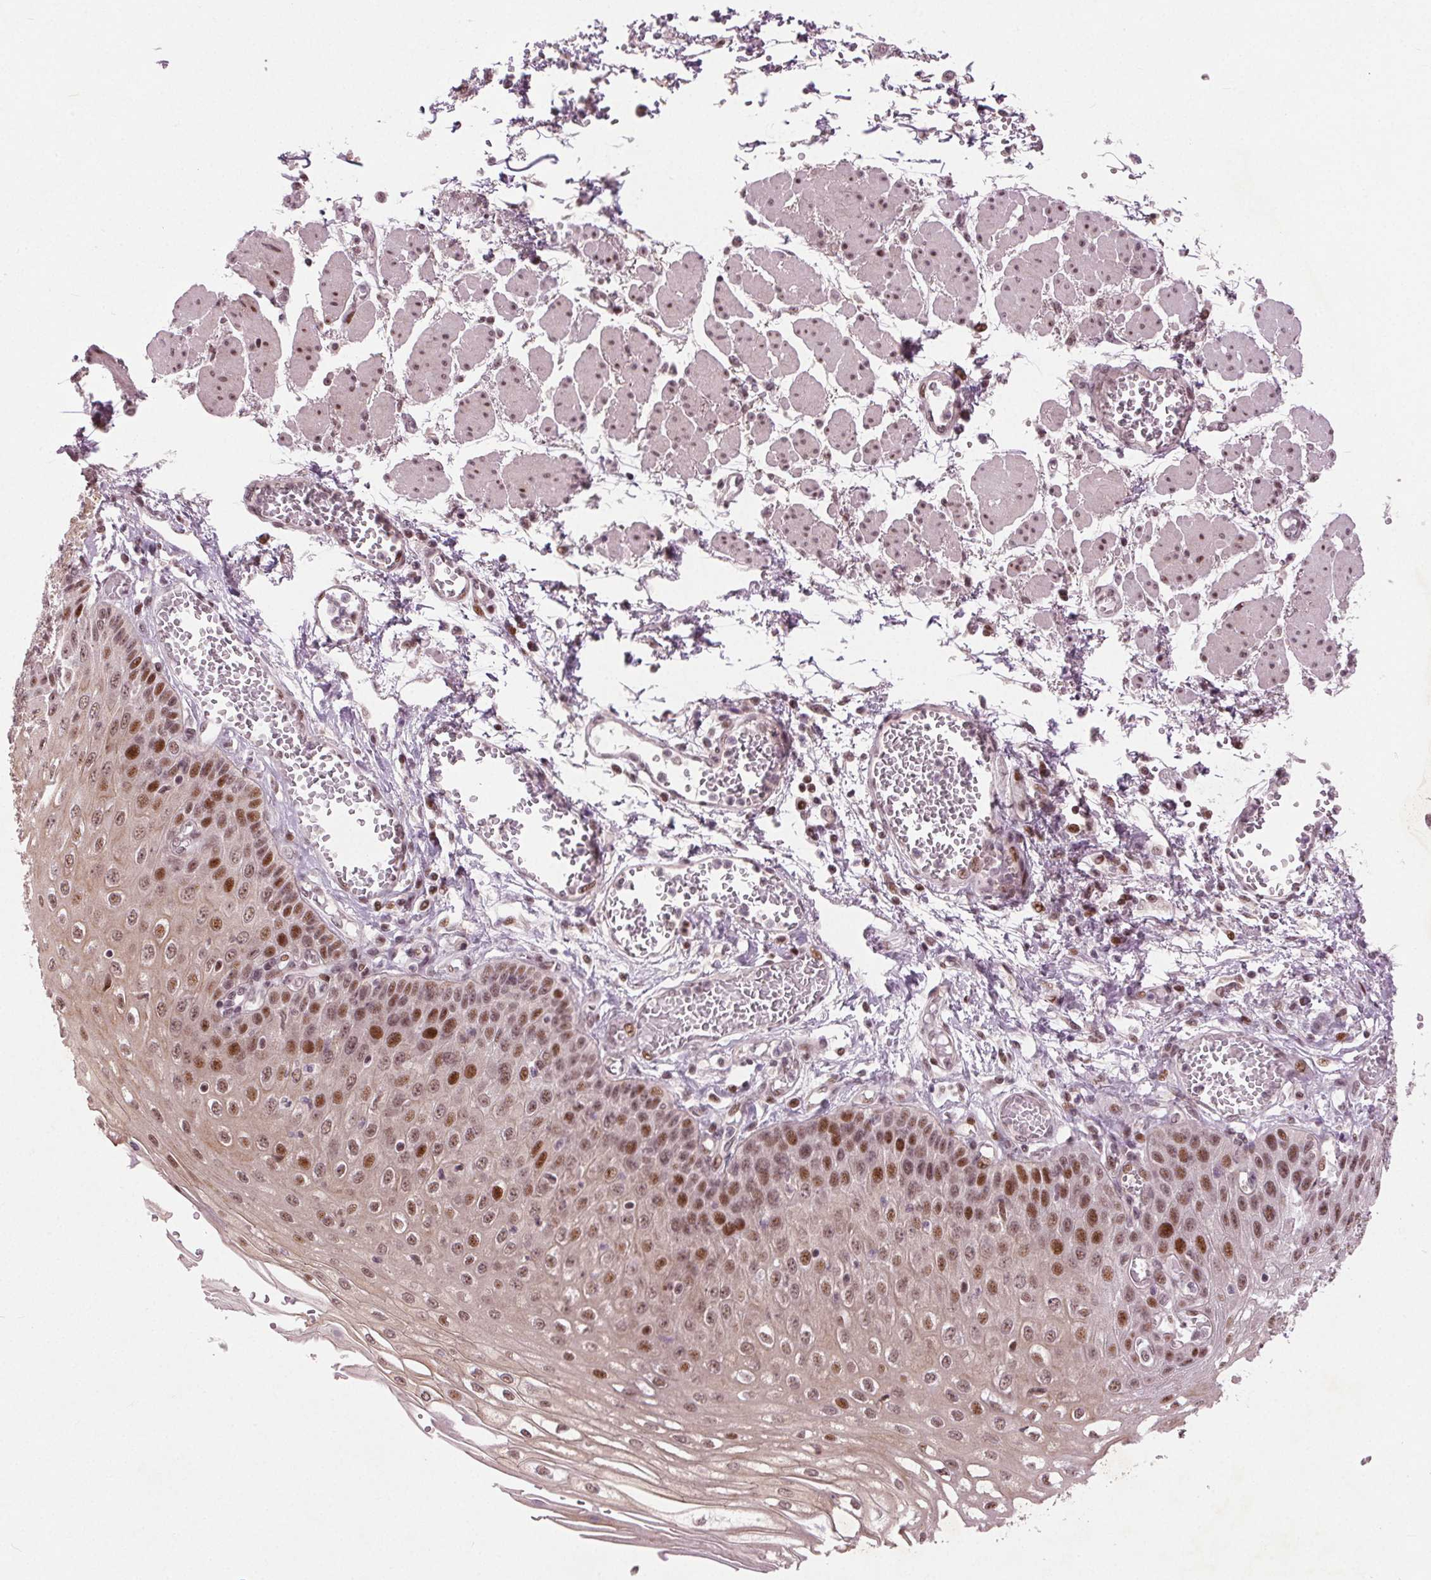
{"staining": {"intensity": "strong", "quantity": ">75%", "location": "nuclear"}, "tissue": "esophagus", "cell_type": "Squamous epithelial cells", "image_type": "normal", "snomed": [{"axis": "morphology", "description": "Normal tissue, NOS"}, {"axis": "morphology", "description": "Adenocarcinoma, NOS"}, {"axis": "topography", "description": "Esophagus"}], "caption": "High-magnification brightfield microscopy of unremarkable esophagus stained with DAB (brown) and counterstained with hematoxylin (blue). squamous epithelial cells exhibit strong nuclear staining is seen in about>75% of cells. (DAB = brown stain, brightfield microscopy at high magnification).", "gene": "TTC34", "patient": {"sex": "male", "age": 81}}